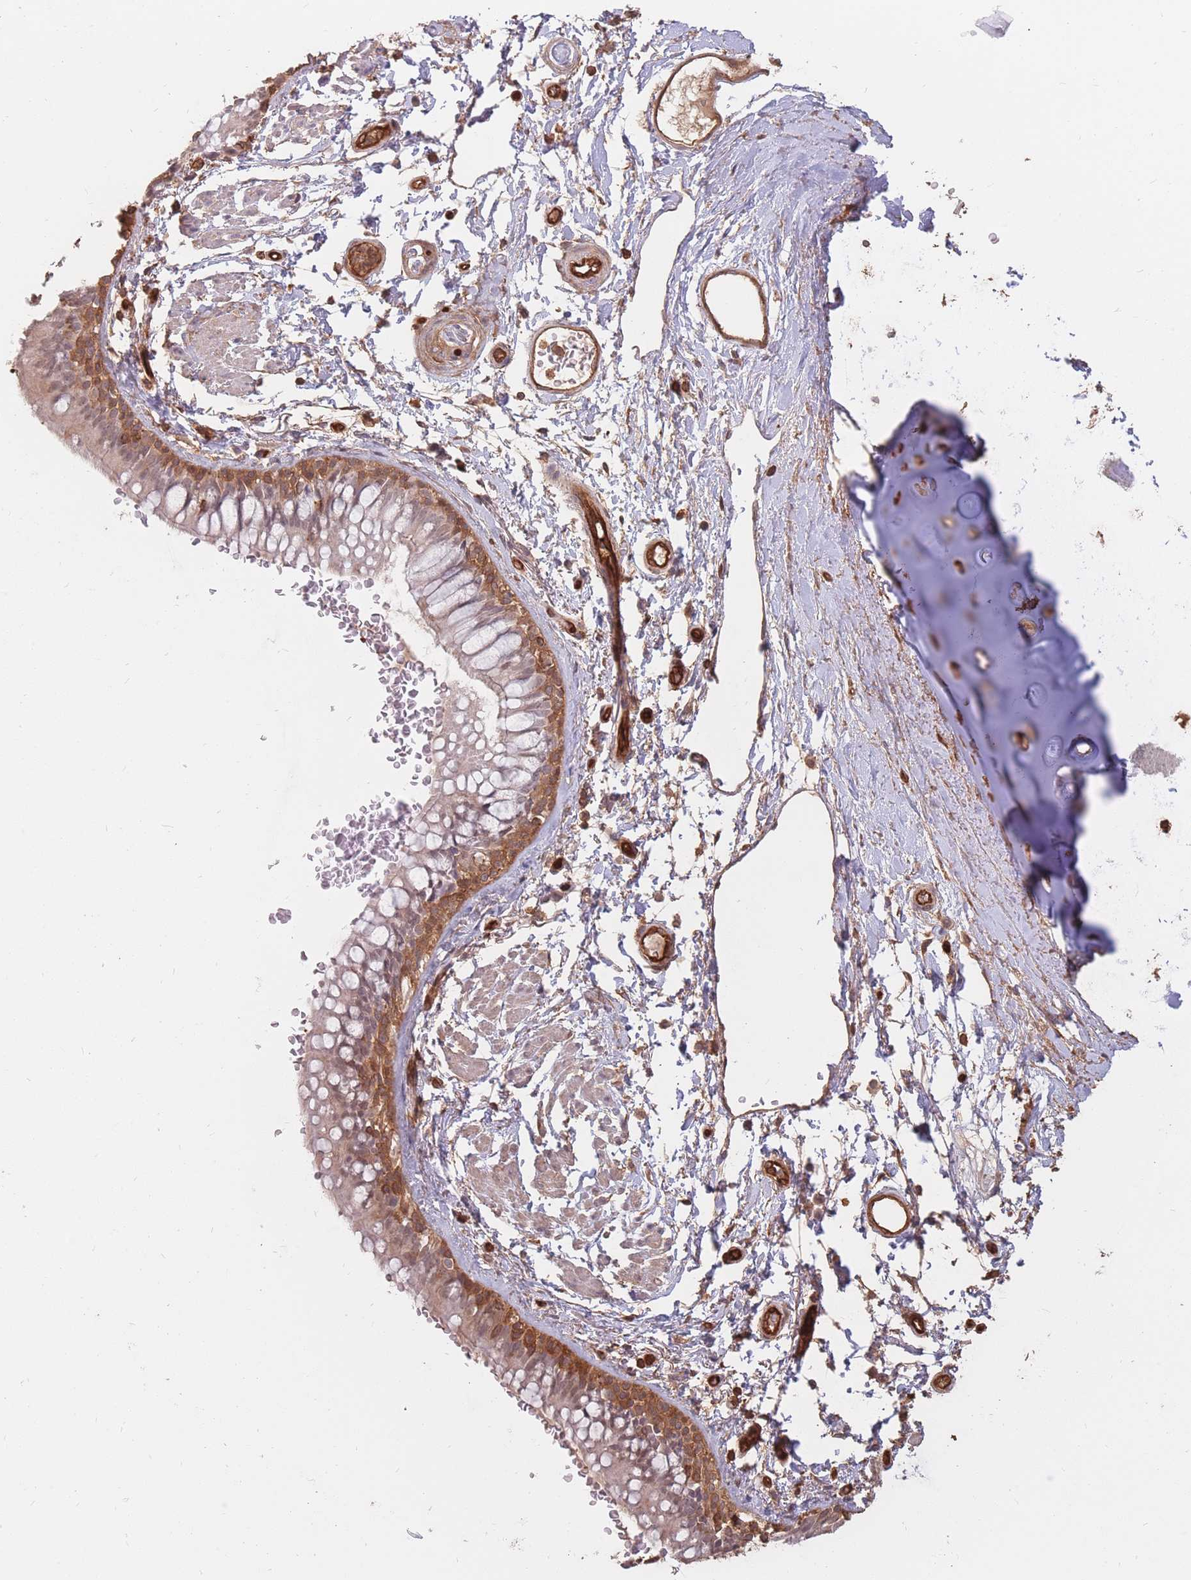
{"staining": {"intensity": "moderate", "quantity": "25%-75%", "location": "cytoplasmic/membranous"}, "tissue": "bronchus", "cell_type": "Respiratory epithelial cells", "image_type": "normal", "snomed": [{"axis": "morphology", "description": "Normal tissue, NOS"}, {"axis": "topography", "description": "Lymph node"}, {"axis": "topography", "description": "Cartilage tissue"}, {"axis": "topography", "description": "Bronchus"}], "caption": "Protein staining demonstrates moderate cytoplasmic/membranous expression in approximately 25%-75% of respiratory epithelial cells in normal bronchus.", "gene": "PLS3", "patient": {"sex": "female", "age": 70}}